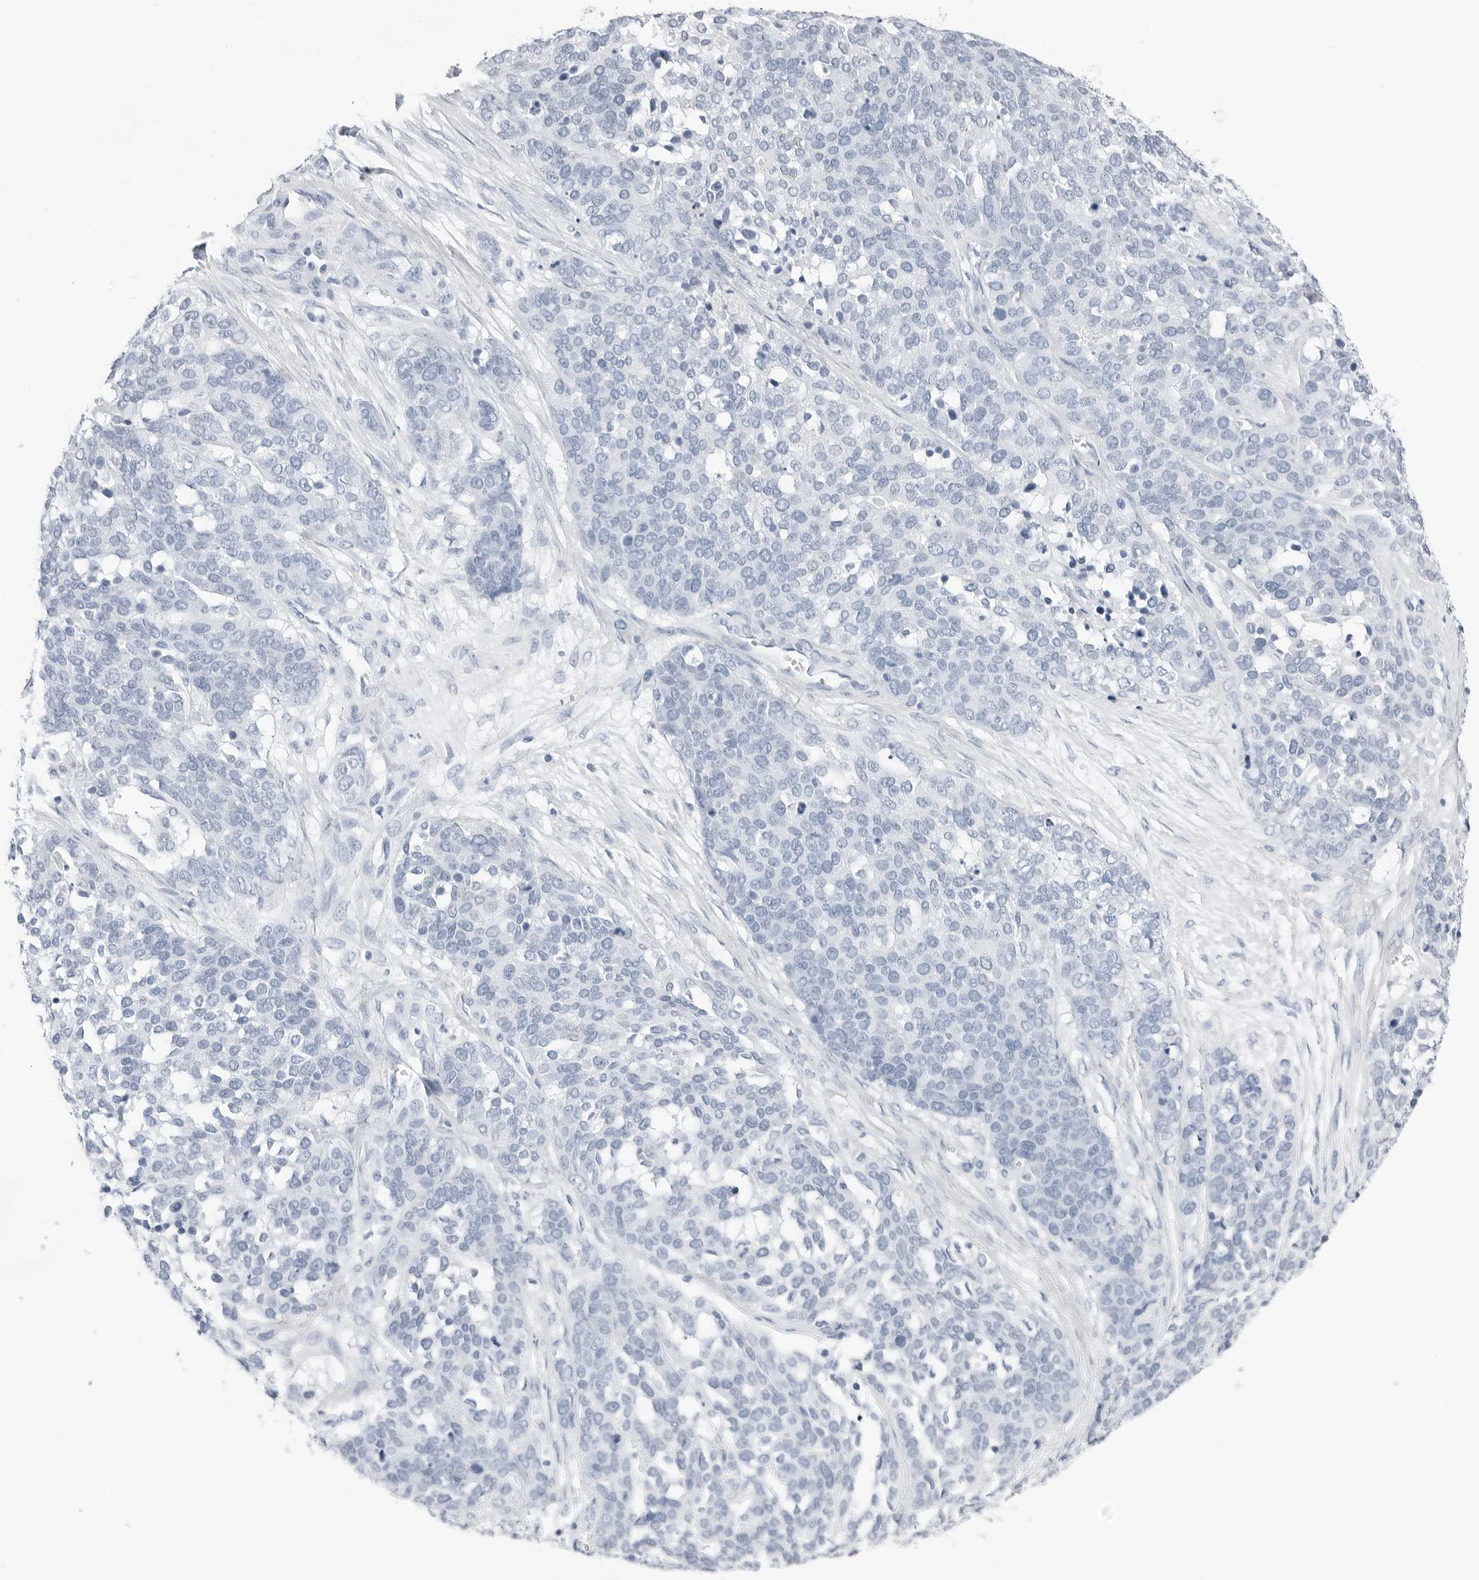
{"staining": {"intensity": "negative", "quantity": "none", "location": "none"}, "tissue": "ovarian cancer", "cell_type": "Tumor cells", "image_type": "cancer", "snomed": [{"axis": "morphology", "description": "Cystadenocarcinoma, serous, NOS"}, {"axis": "topography", "description": "Ovary"}], "caption": "An image of human ovarian serous cystadenocarcinoma is negative for staining in tumor cells. Nuclei are stained in blue.", "gene": "SLPI", "patient": {"sex": "female", "age": 44}}